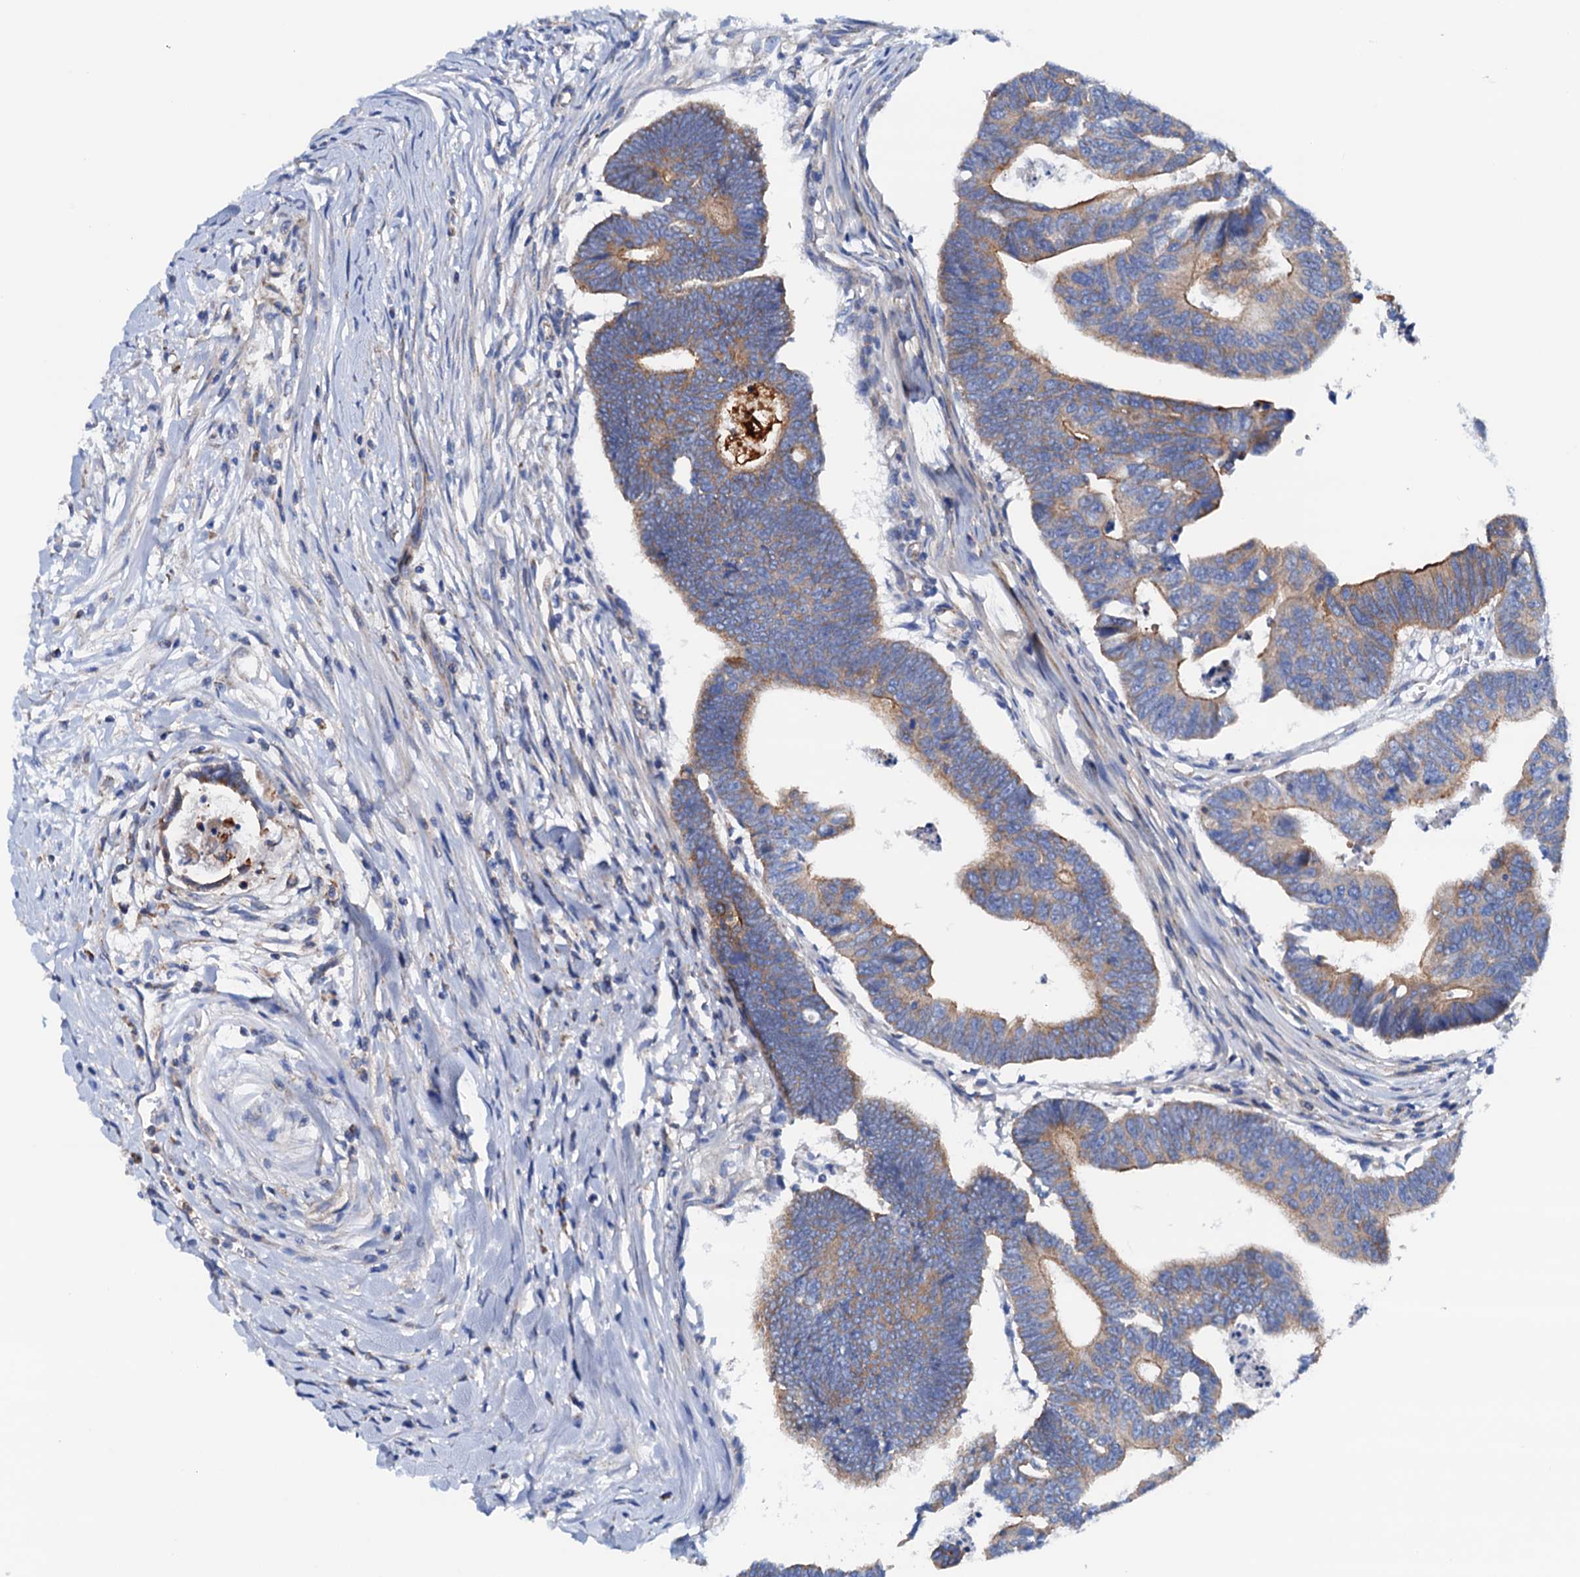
{"staining": {"intensity": "moderate", "quantity": "25%-75%", "location": "cytoplasmic/membranous"}, "tissue": "colorectal cancer", "cell_type": "Tumor cells", "image_type": "cancer", "snomed": [{"axis": "morphology", "description": "Adenocarcinoma, NOS"}, {"axis": "topography", "description": "Rectum"}], "caption": "Immunohistochemistry (IHC) staining of colorectal adenocarcinoma, which displays medium levels of moderate cytoplasmic/membranous expression in about 25%-75% of tumor cells indicating moderate cytoplasmic/membranous protein expression. The staining was performed using DAB (3,3'-diaminobenzidine) (brown) for protein detection and nuclei were counterstained in hematoxylin (blue).", "gene": "RASSF9", "patient": {"sex": "female", "age": 65}}